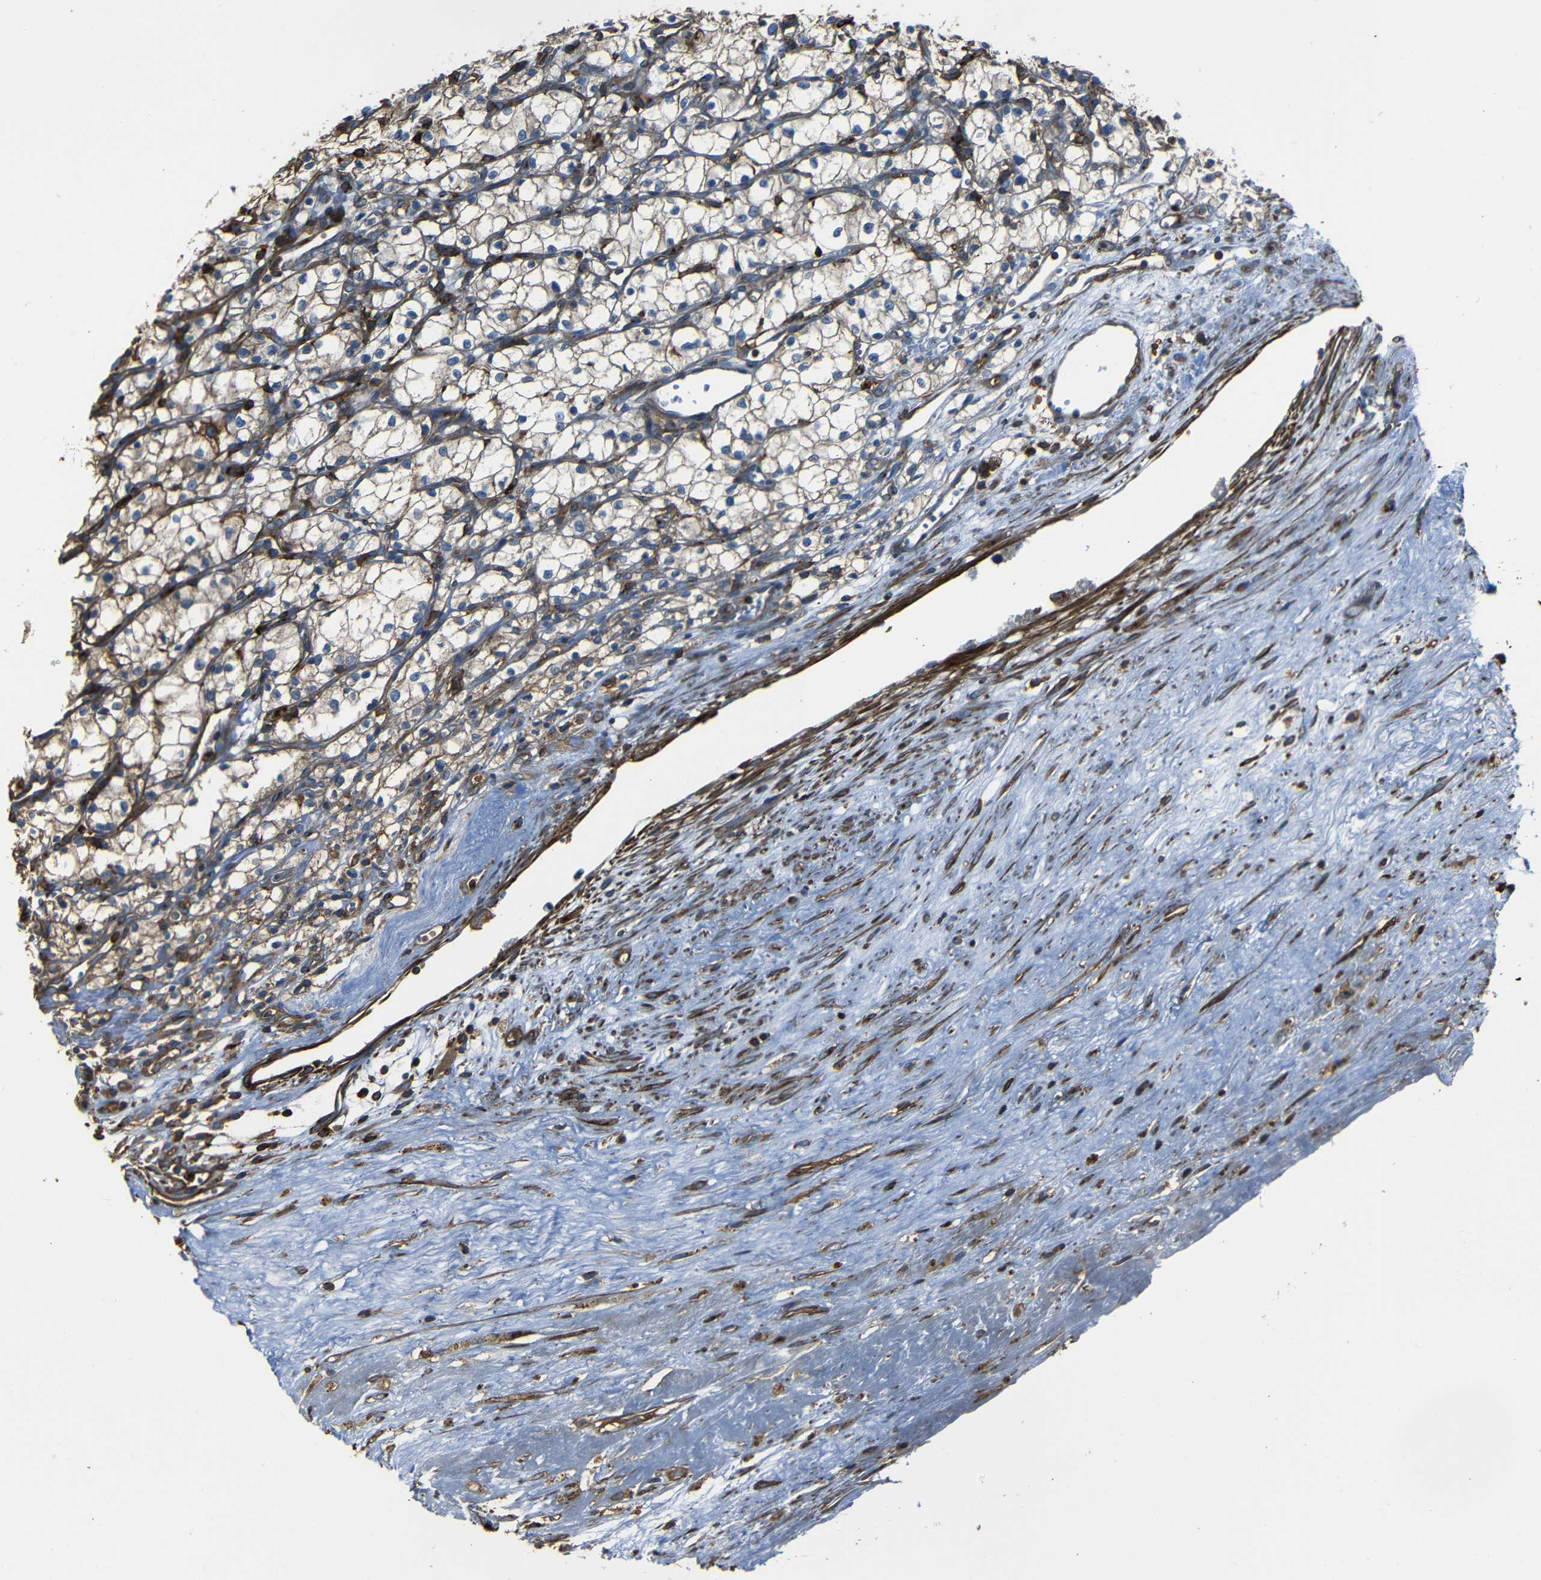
{"staining": {"intensity": "weak", "quantity": "<25%", "location": "cytoplasmic/membranous"}, "tissue": "renal cancer", "cell_type": "Tumor cells", "image_type": "cancer", "snomed": [{"axis": "morphology", "description": "Normal tissue, NOS"}, {"axis": "morphology", "description": "Adenocarcinoma, NOS"}, {"axis": "topography", "description": "Kidney"}], "caption": "An IHC histopathology image of renal cancer is shown. There is no staining in tumor cells of renal cancer. (Stains: DAB (3,3'-diaminobenzidine) IHC with hematoxylin counter stain, Microscopy: brightfield microscopy at high magnification).", "gene": "ADGRE5", "patient": {"sex": "male", "age": 59}}